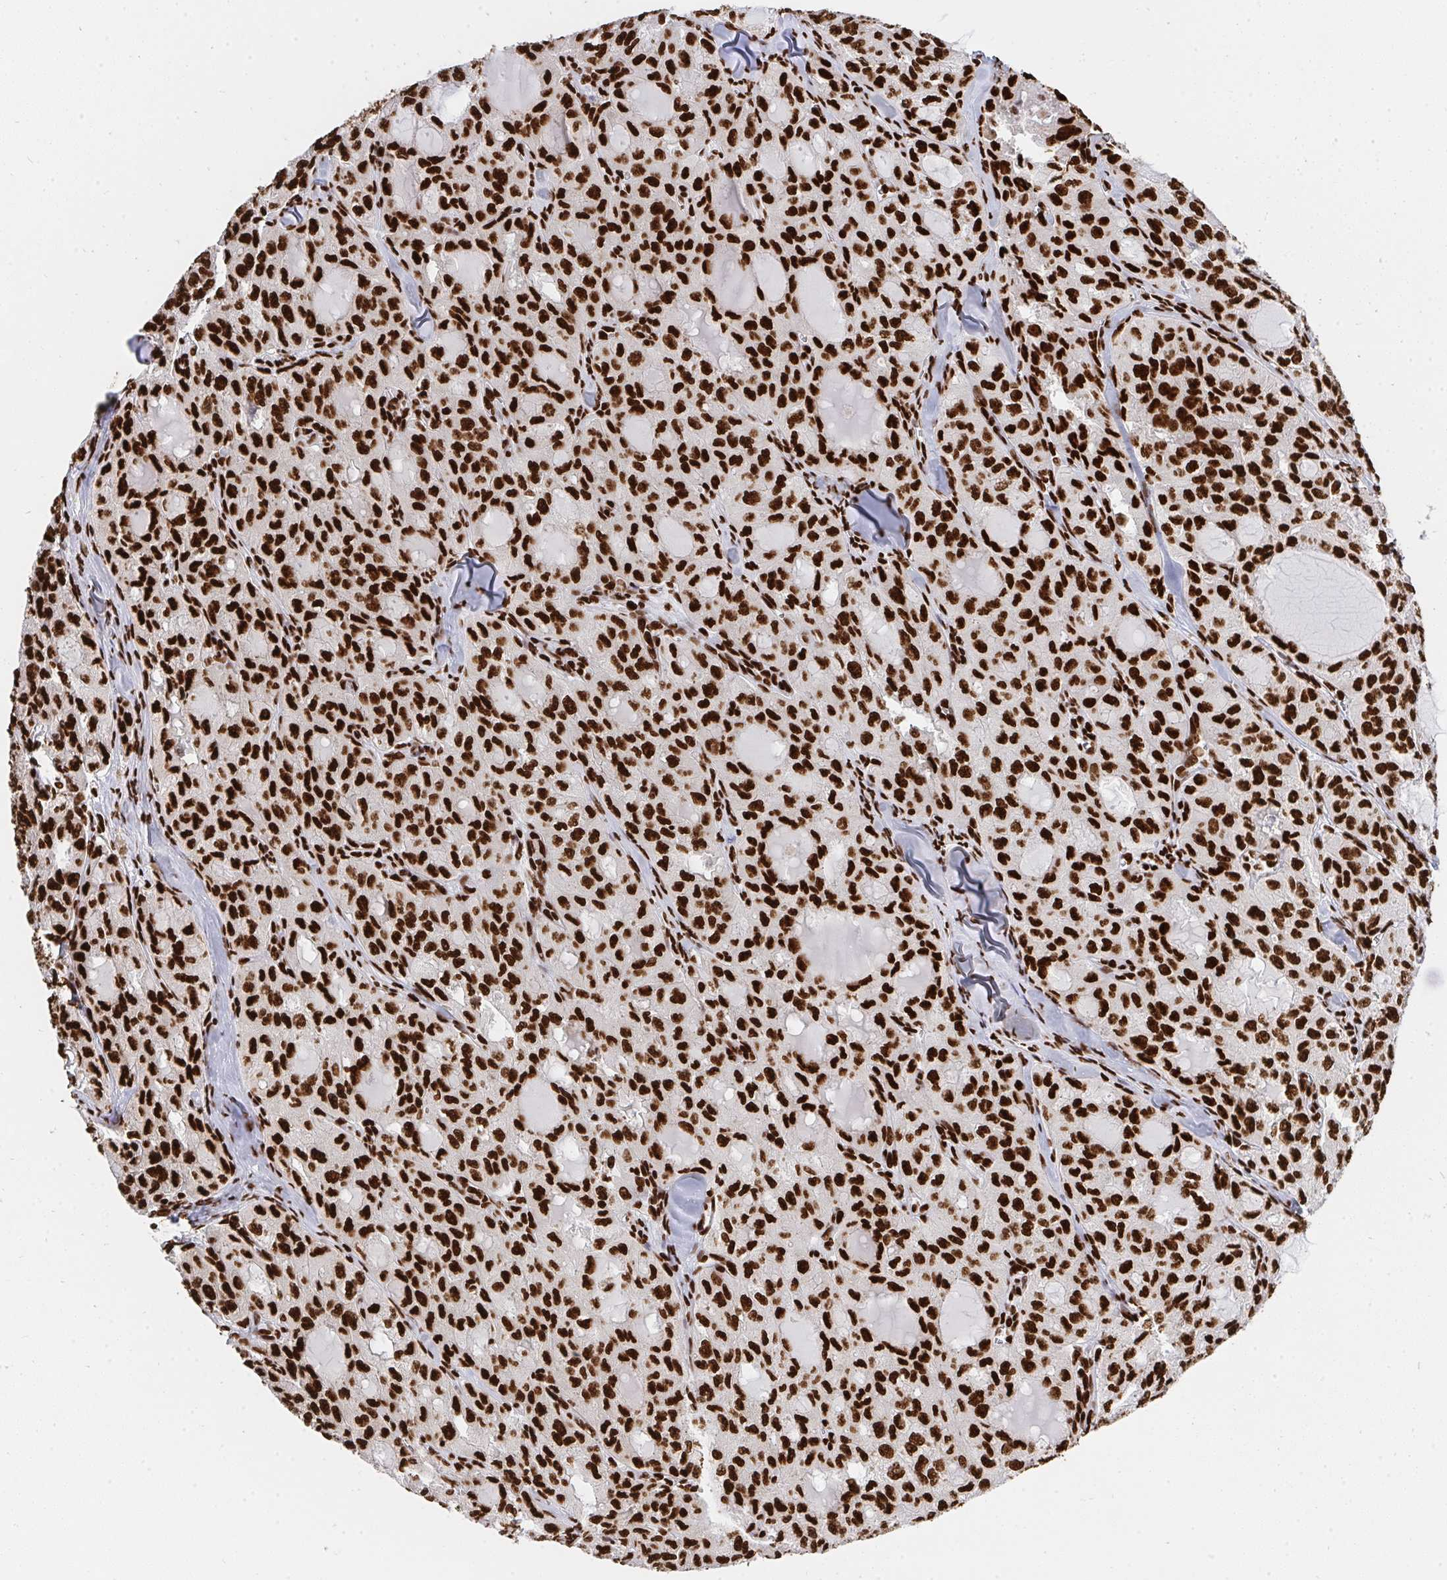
{"staining": {"intensity": "strong", "quantity": ">75%", "location": "nuclear"}, "tissue": "thyroid cancer", "cell_type": "Tumor cells", "image_type": "cancer", "snomed": [{"axis": "morphology", "description": "Follicular adenoma carcinoma, NOS"}, {"axis": "topography", "description": "Thyroid gland"}], "caption": "Thyroid cancer (follicular adenoma carcinoma) stained for a protein demonstrates strong nuclear positivity in tumor cells. The staining is performed using DAB (3,3'-diaminobenzidine) brown chromogen to label protein expression. The nuclei are counter-stained blue using hematoxylin.", "gene": "HNRNPL", "patient": {"sex": "male", "age": 75}}